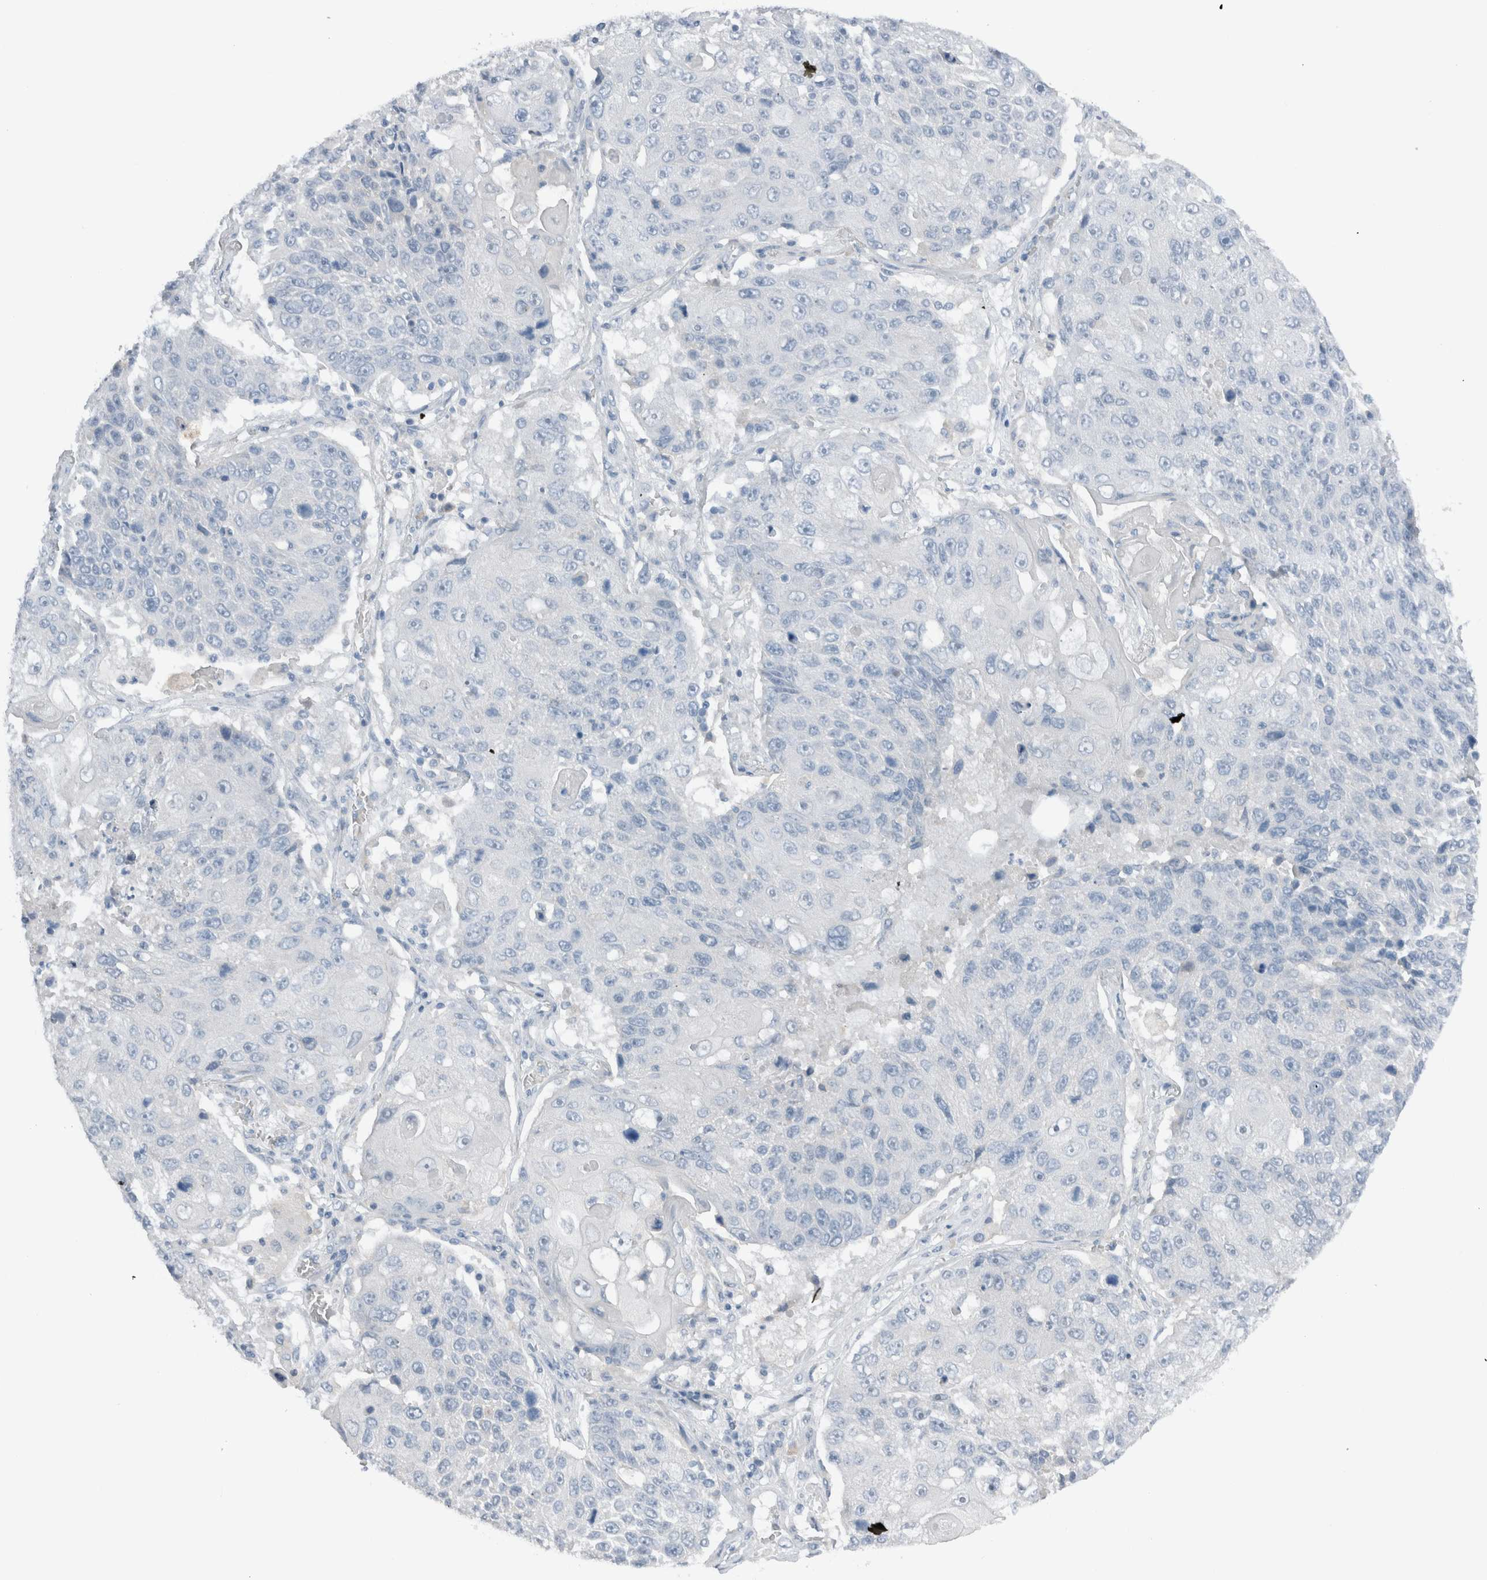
{"staining": {"intensity": "negative", "quantity": "none", "location": "none"}, "tissue": "lung cancer", "cell_type": "Tumor cells", "image_type": "cancer", "snomed": [{"axis": "morphology", "description": "Squamous cell carcinoma, NOS"}, {"axis": "topography", "description": "Lung"}], "caption": "Tumor cells show no significant protein expression in lung cancer.", "gene": "DUOX1", "patient": {"sex": "male", "age": 61}}